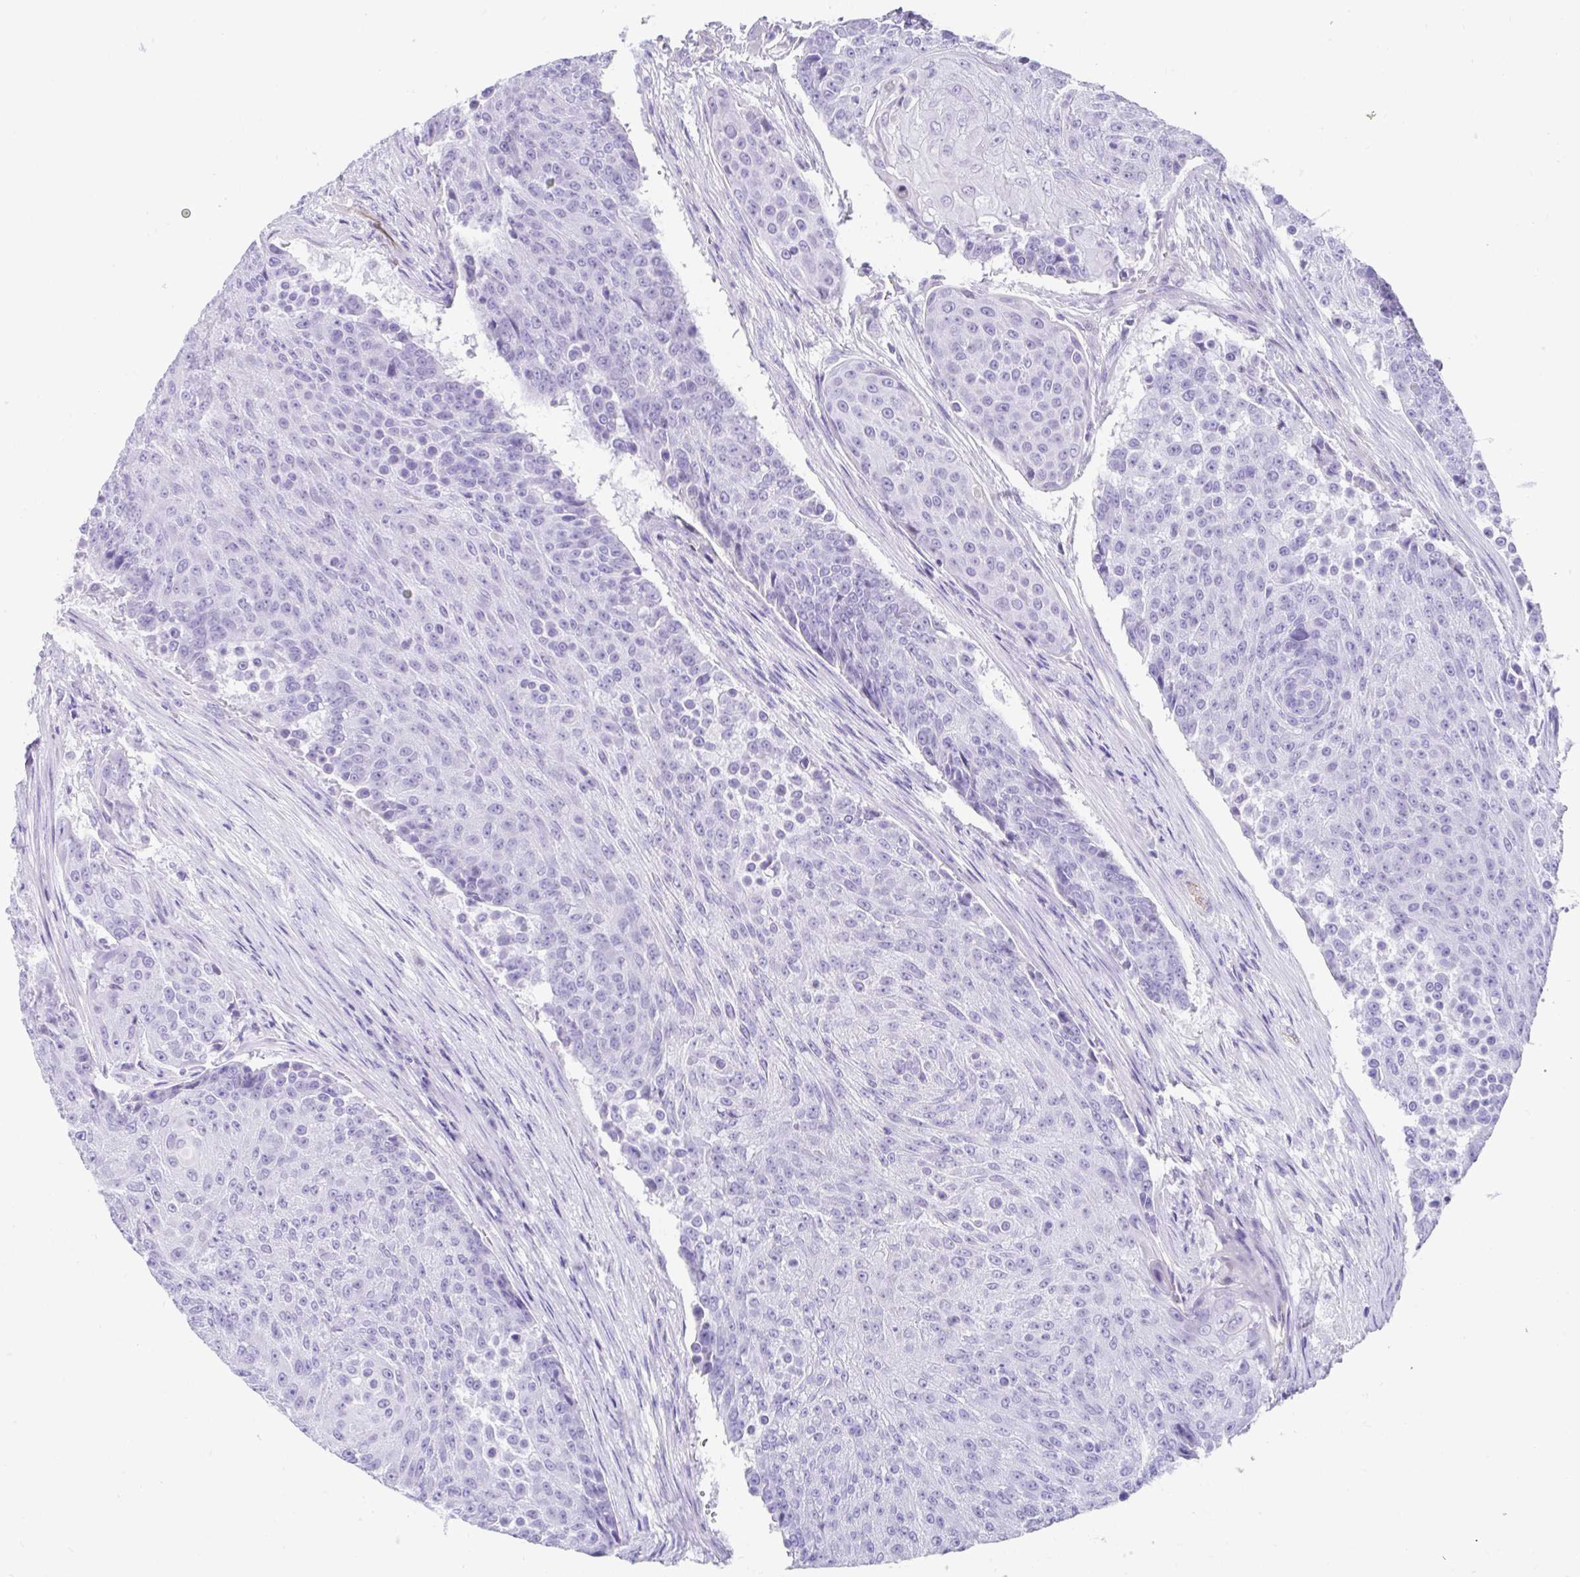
{"staining": {"intensity": "negative", "quantity": "none", "location": "none"}, "tissue": "urothelial cancer", "cell_type": "Tumor cells", "image_type": "cancer", "snomed": [{"axis": "morphology", "description": "Urothelial carcinoma, High grade"}, {"axis": "topography", "description": "Urinary bladder"}], "caption": "IHC micrograph of human urothelial cancer stained for a protein (brown), which exhibits no expression in tumor cells.", "gene": "FAM107A", "patient": {"sex": "female", "age": 63}}